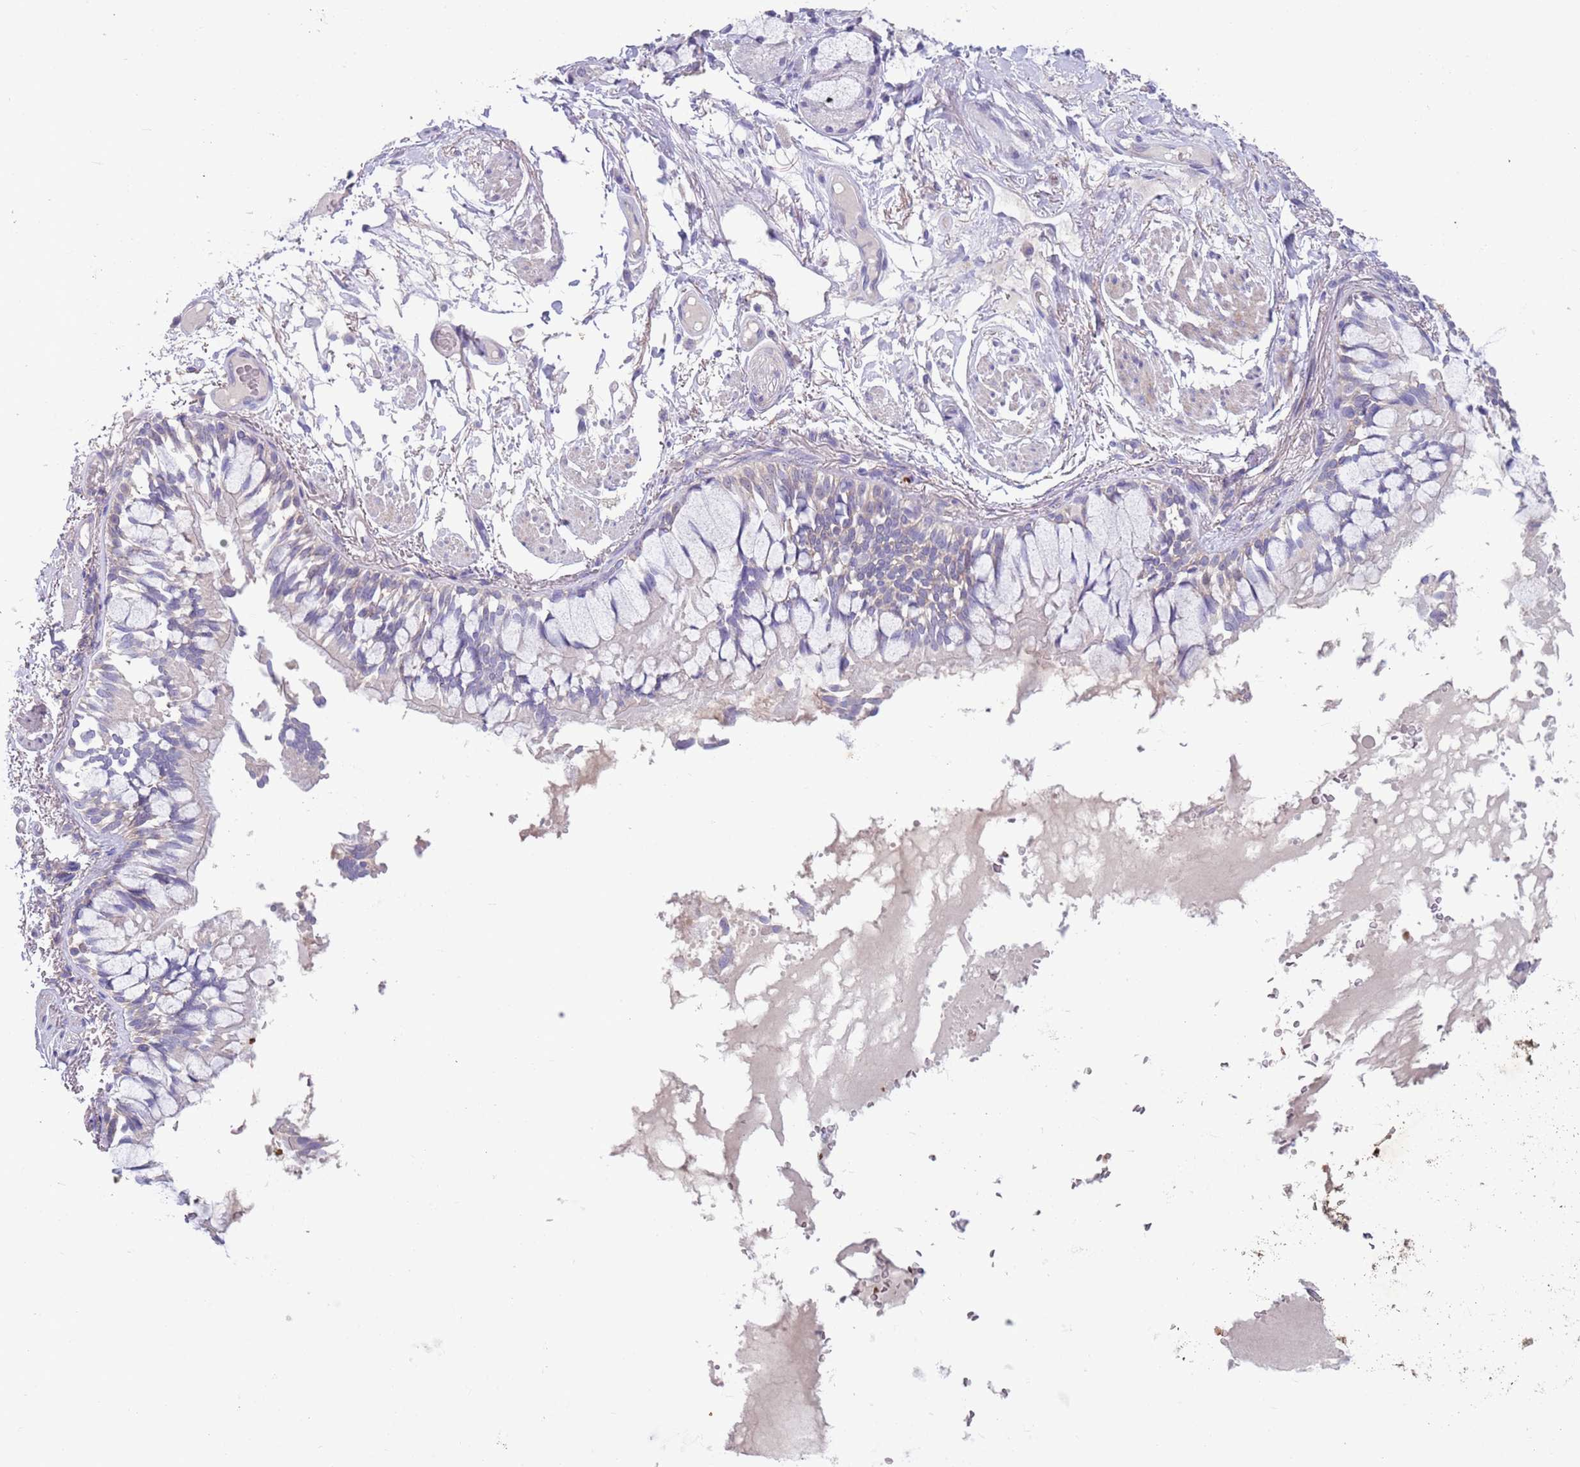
{"staining": {"intensity": "weak", "quantity": "25%-75%", "location": "cytoplasmic/membranous"}, "tissue": "bronchus", "cell_type": "Respiratory epithelial cells", "image_type": "normal", "snomed": [{"axis": "morphology", "description": "Normal tissue, NOS"}, {"axis": "topography", "description": "Bronchus"}], "caption": "Human bronchus stained for a protein (brown) reveals weak cytoplasmic/membranous positive staining in about 25%-75% of respiratory epithelial cells.", "gene": "ZNF14", "patient": {"sex": "male", "age": 70}}